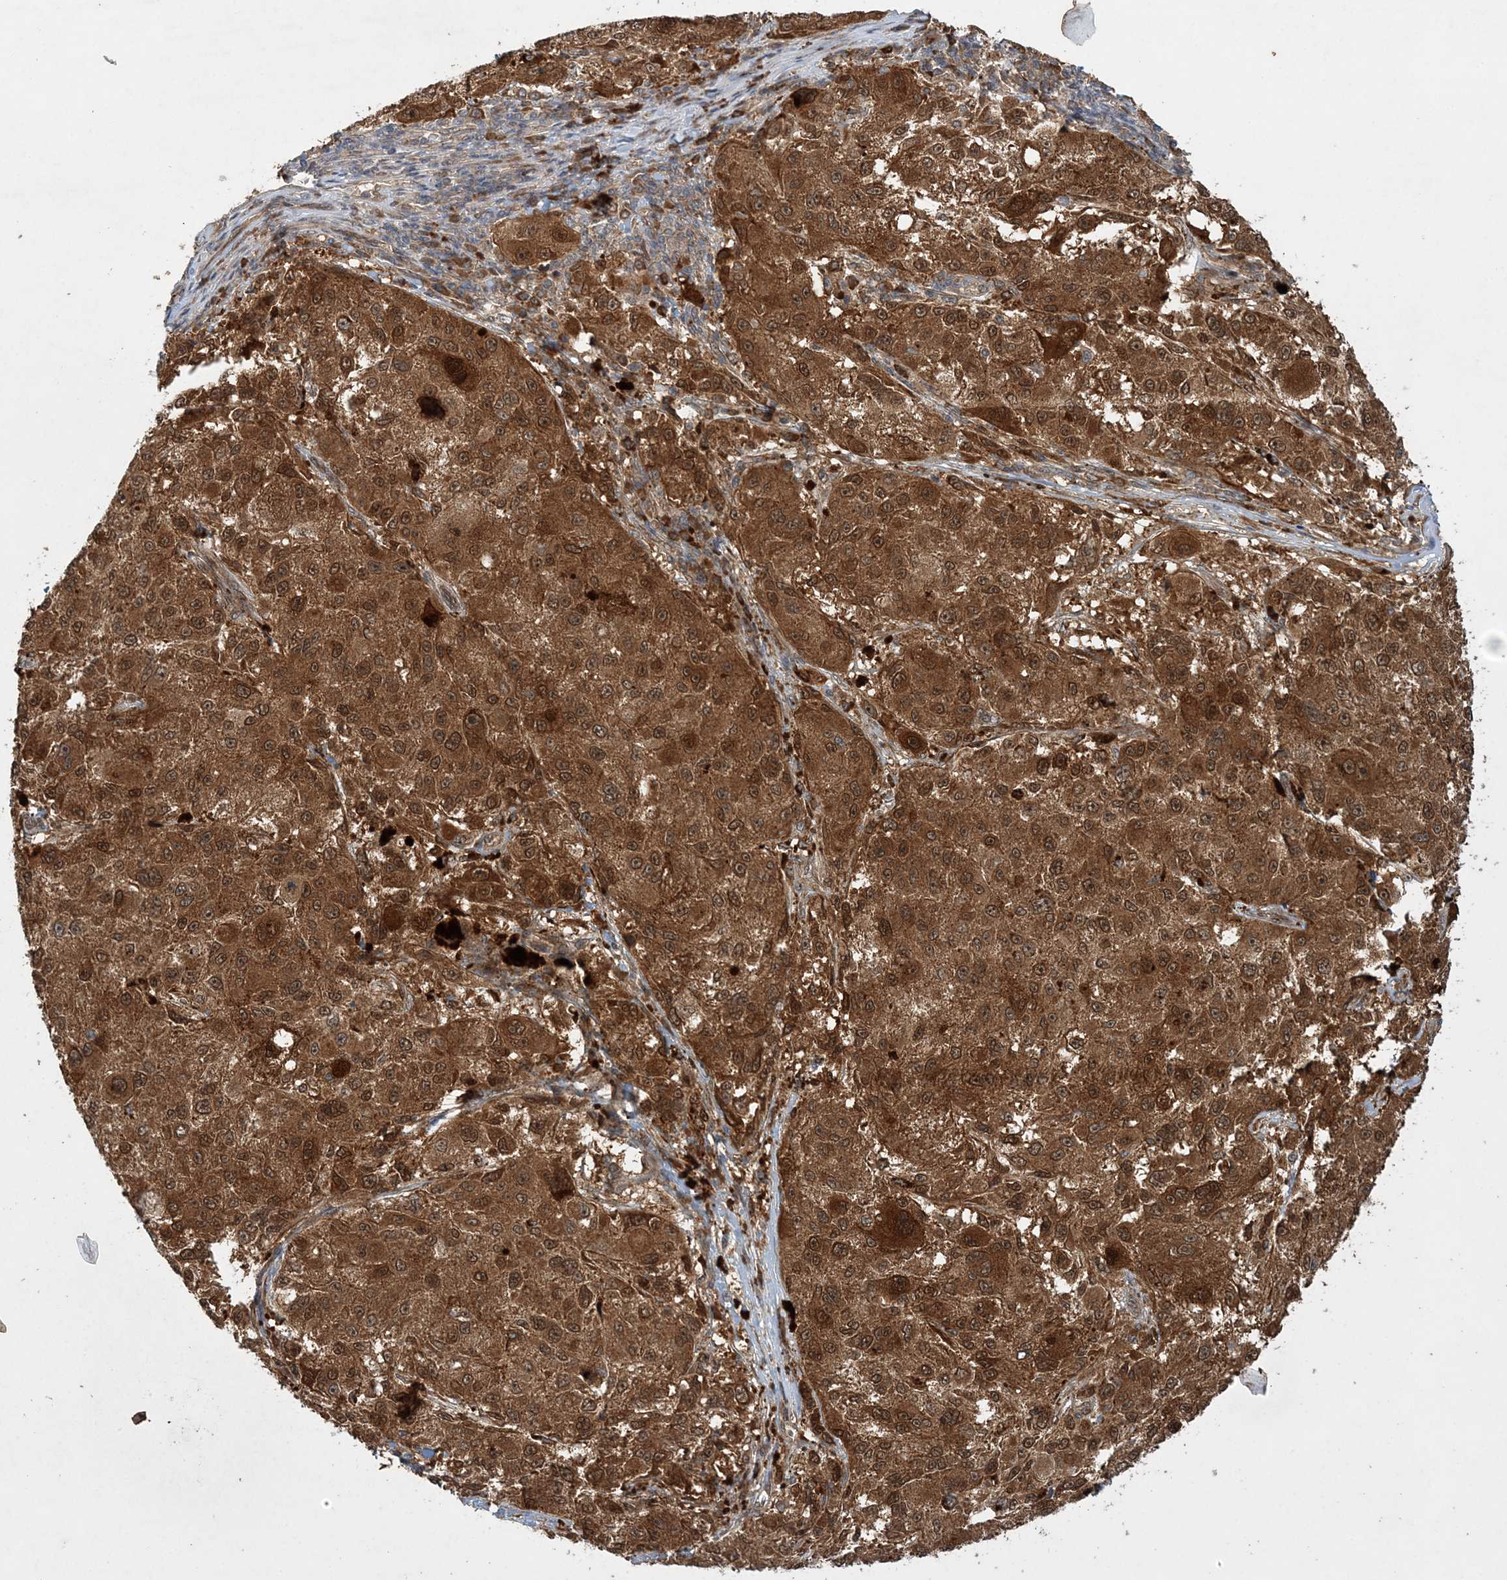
{"staining": {"intensity": "moderate", "quantity": ">75%", "location": "cytoplasmic/membranous,nuclear"}, "tissue": "melanoma", "cell_type": "Tumor cells", "image_type": "cancer", "snomed": [{"axis": "morphology", "description": "Necrosis, NOS"}, {"axis": "morphology", "description": "Malignant melanoma, NOS"}, {"axis": "topography", "description": "Skin"}], "caption": "The micrograph exhibits a brown stain indicating the presence of a protein in the cytoplasmic/membranous and nuclear of tumor cells in melanoma.", "gene": "UBTD2", "patient": {"sex": "female", "age": 87}}